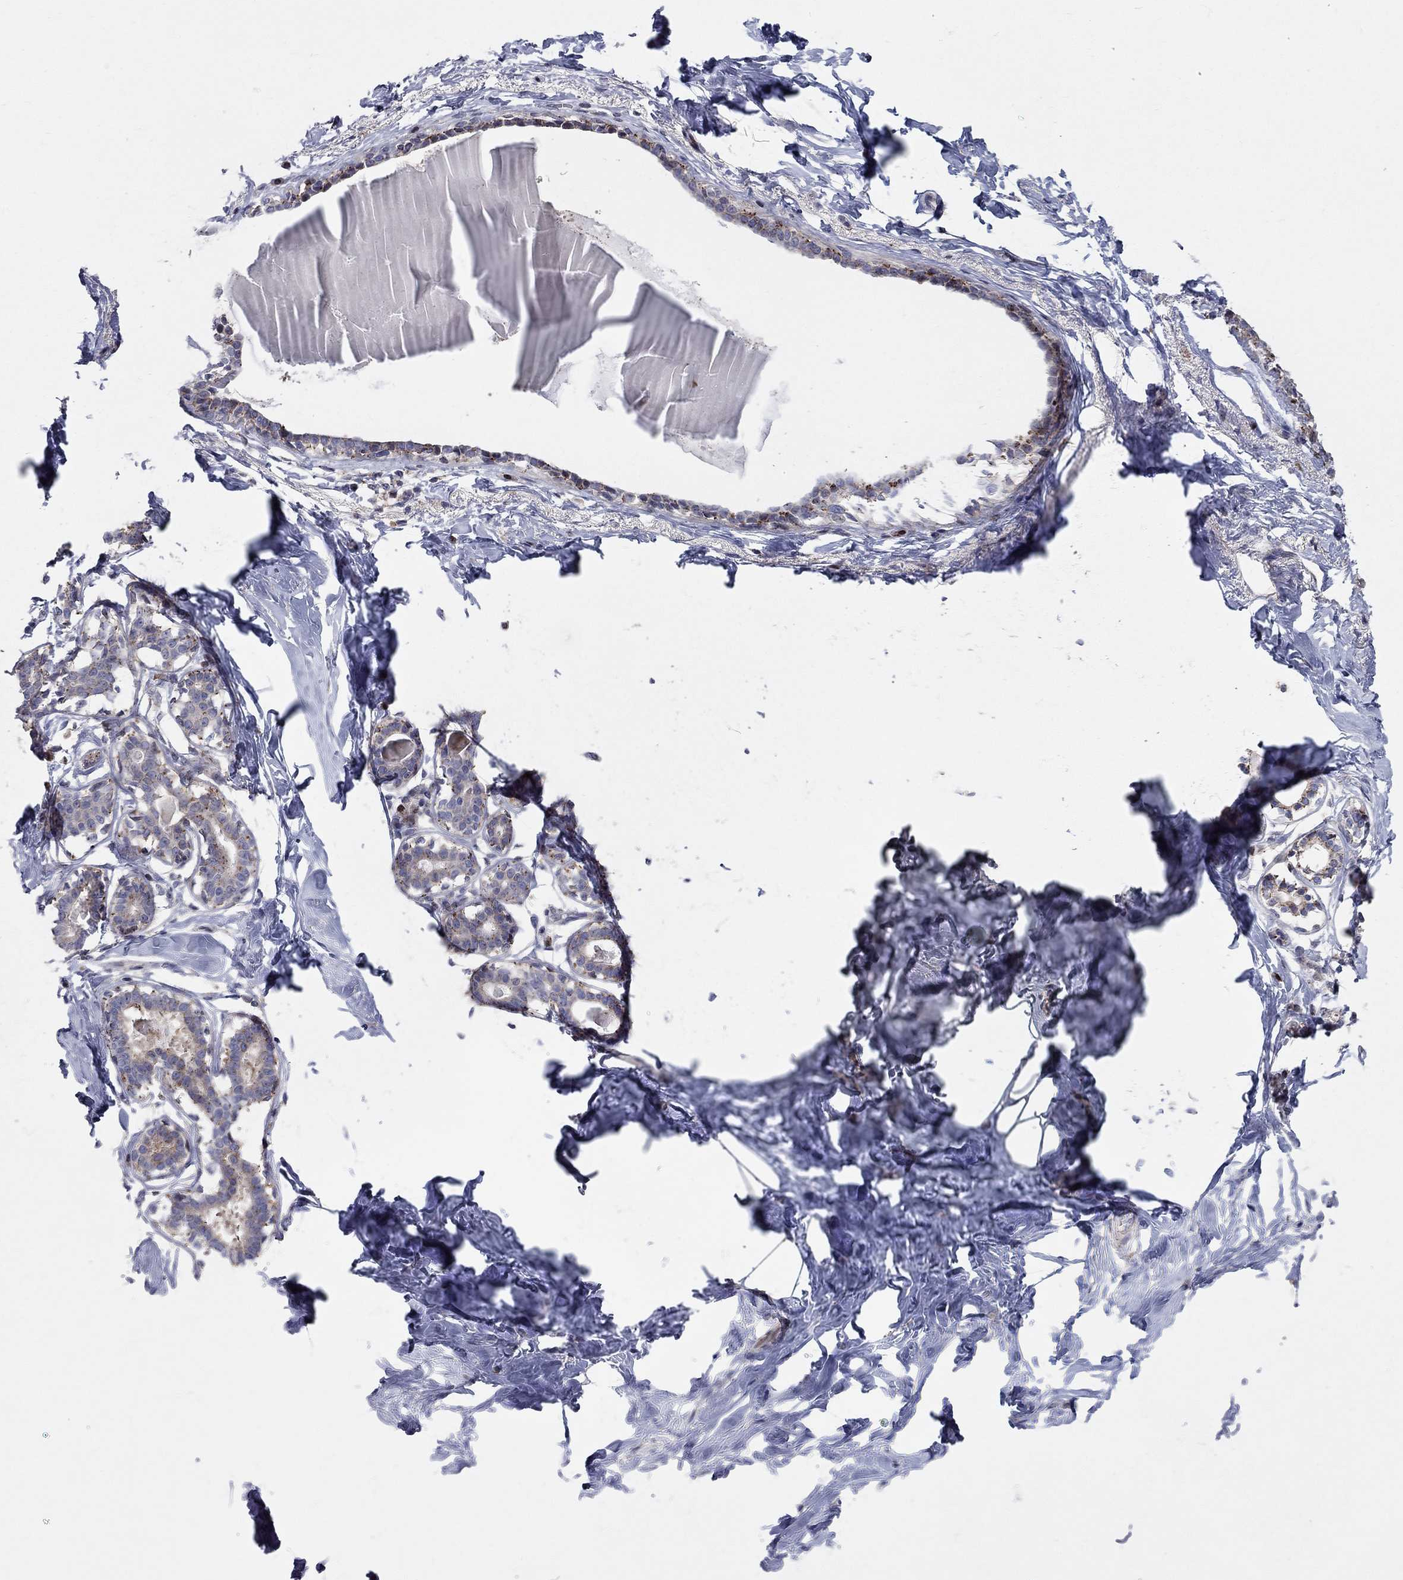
{"staining": {"intensity": "negative", "quantity": "none", "location": "none"}, "tissue": "breast", "cell_type": "Adipocytes", "image_type": "normal", "snomed": [{"axis": "morphology", "description": "Normal tissue, NOS"}, {"axis": "morphology", "description": "Lobular carcinoma, in situ"}, {"axis": "topography", "description": "Breast"}], "caption": "Immunohistochemical staining of normal human breast exhibits no significant positivity in adipocytes.", "gene": "ERN2", "patient": {"sex": "female", "age": 35}}